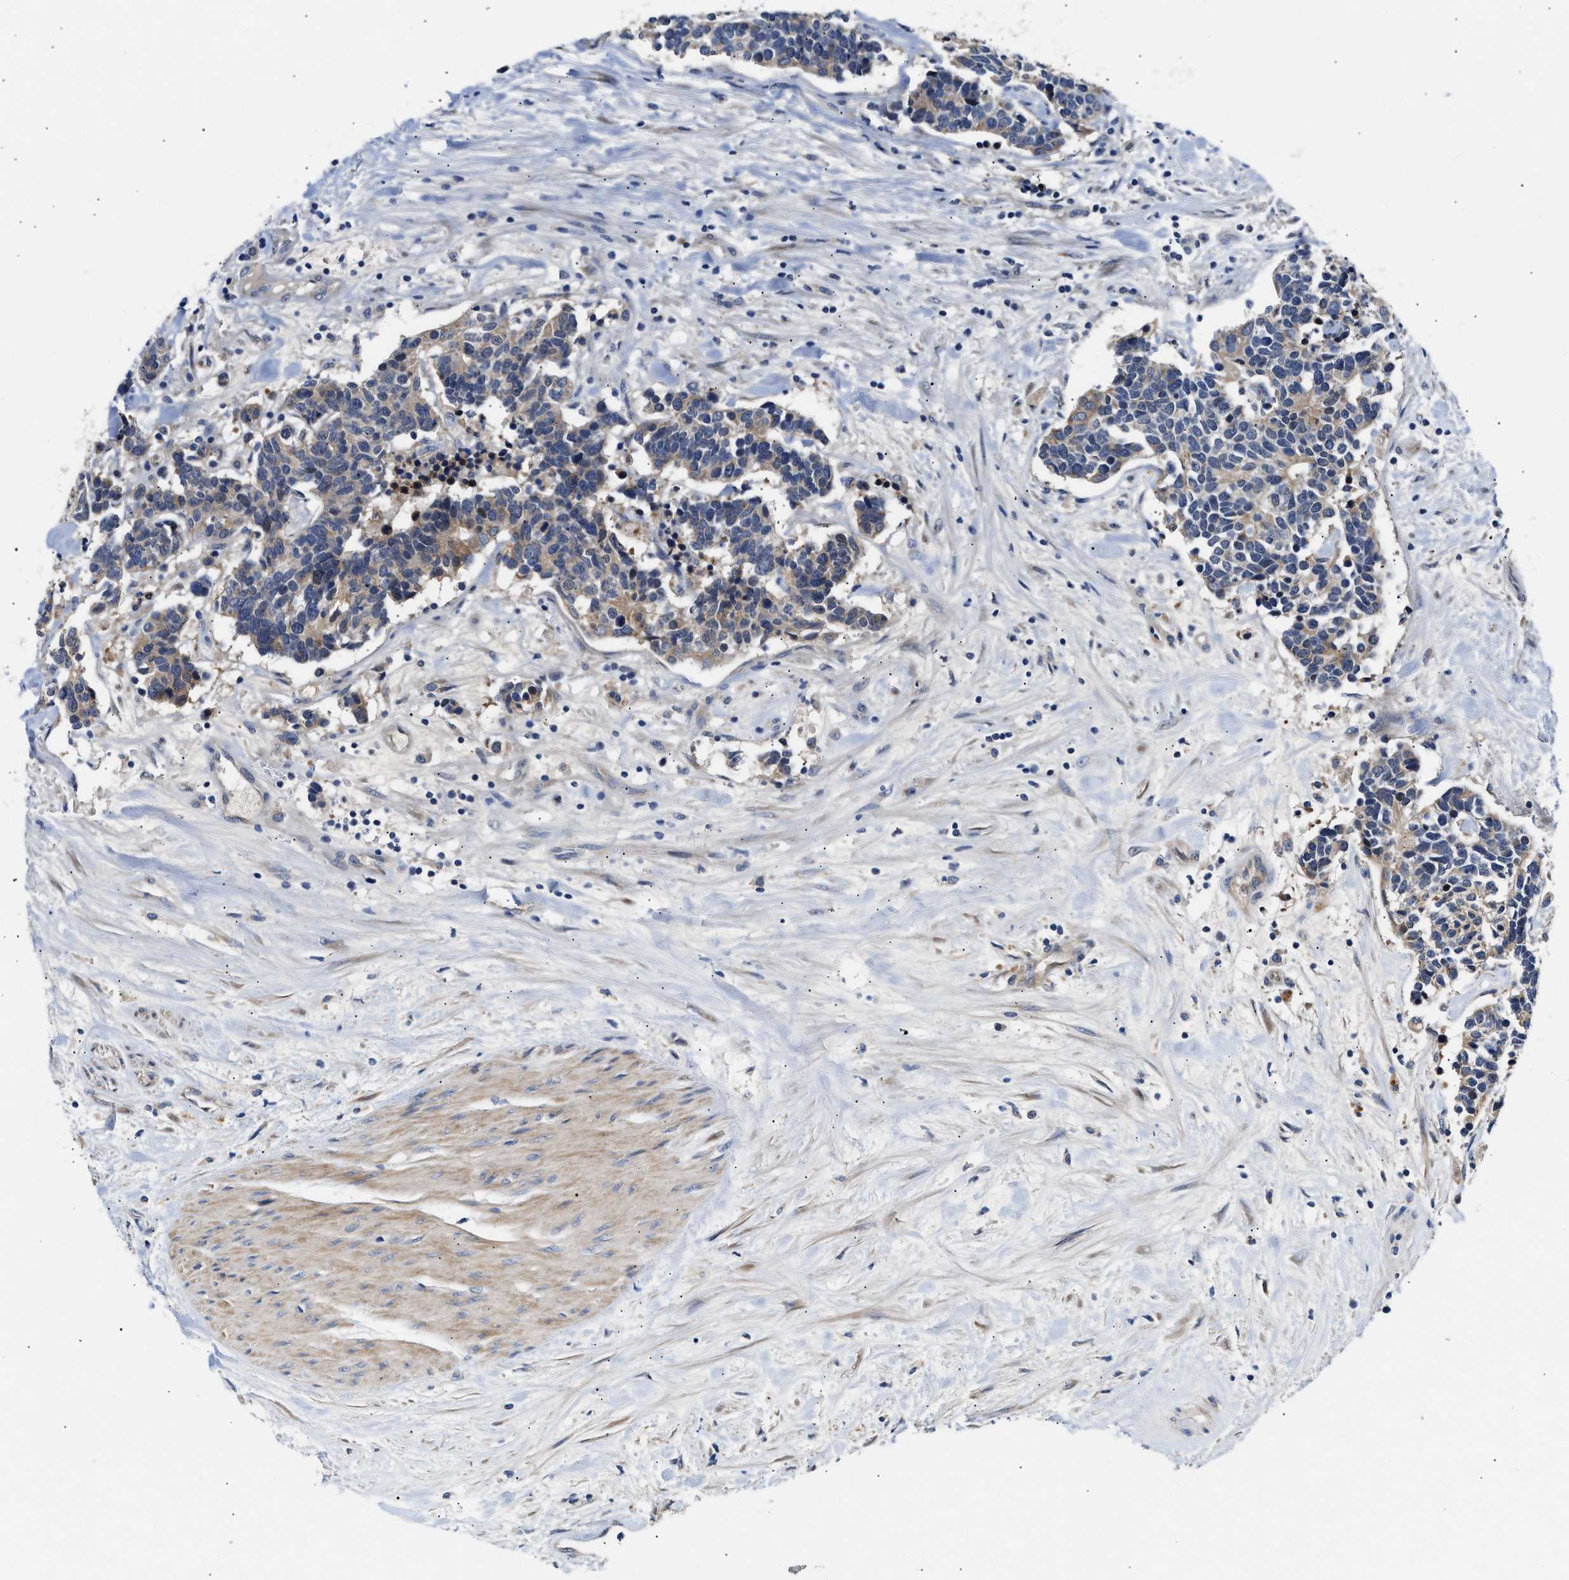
{"staining": {"intensity": "weak", "quantity": "25%-75%", "location": "cytoplasmic/membranous"}, "tissue": "carcinoid", "cell_type": "Tumor cells", "image_type": "cancer", "snomed": [{"axis": "morphology", "description": "Carcinoma, NOS"}, {"axis": "morphology", "description": "Carcinoid, malignant, NOS"}, {"axis": "topography", "description": "Urinary bladder"}], "caption": "A brown stain highlights weak cytoplasmic/membranous expression of a protein in human carcinoma tumor cells.", "gene": "CCDC146", "patient": {"sex": "male", "age": 57}}